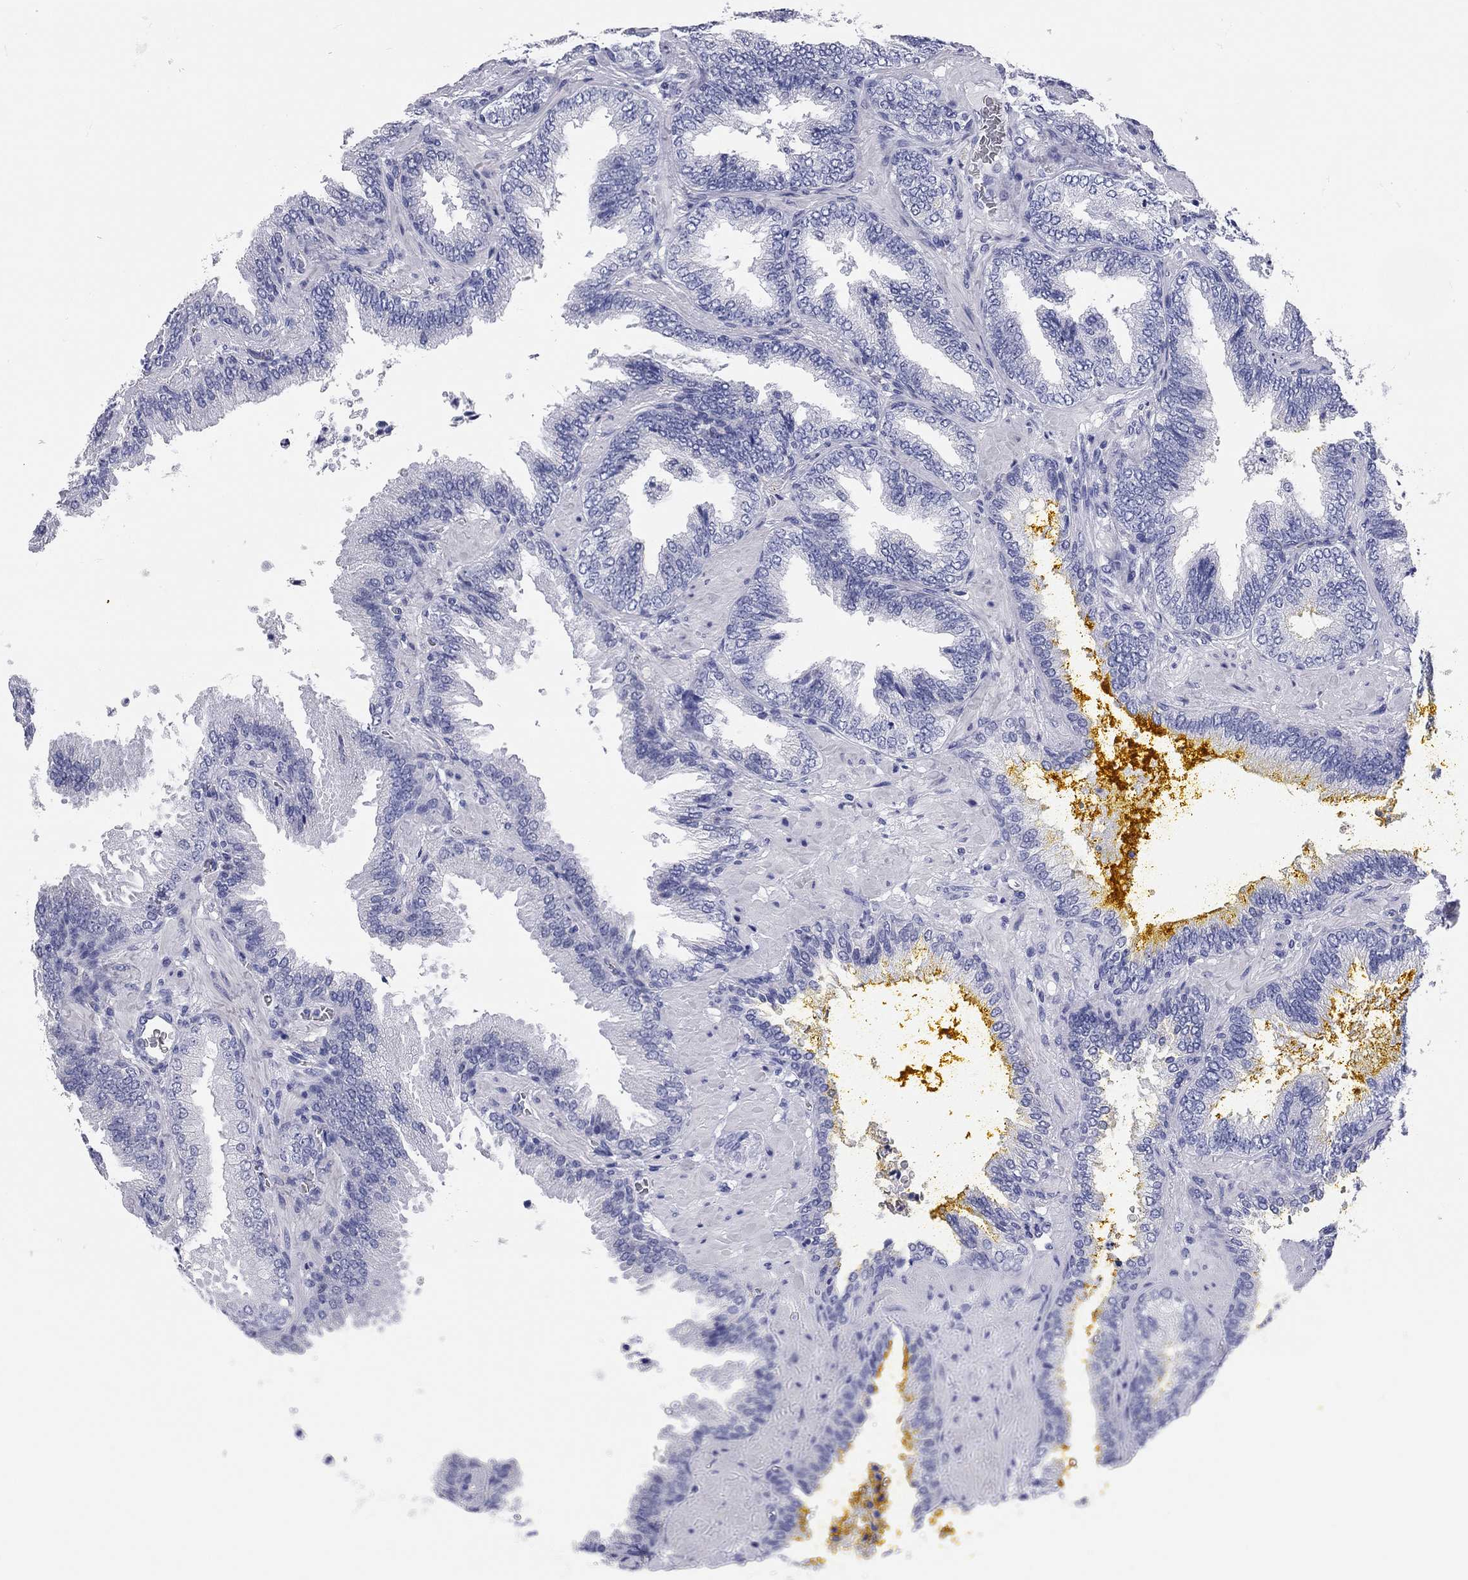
{"staining": {"intensity": "negative", "quantity": "none", "location": "none"}, "tissue": "prostate cancer", "cell_type": "Tumor cells", "image_type": "cancer", "snomed": [{"axis": "morphology", "description": "Adenocarcinoma, Low grade"}, {"axis": "topography", "description": "Prostate"}], "caption": "Tumor cells show no significant expression in prostate cancer (low-grade adenocarcinoma).", "gene": "TMEM221", "patient": {"sex": "male", "age": 68}}